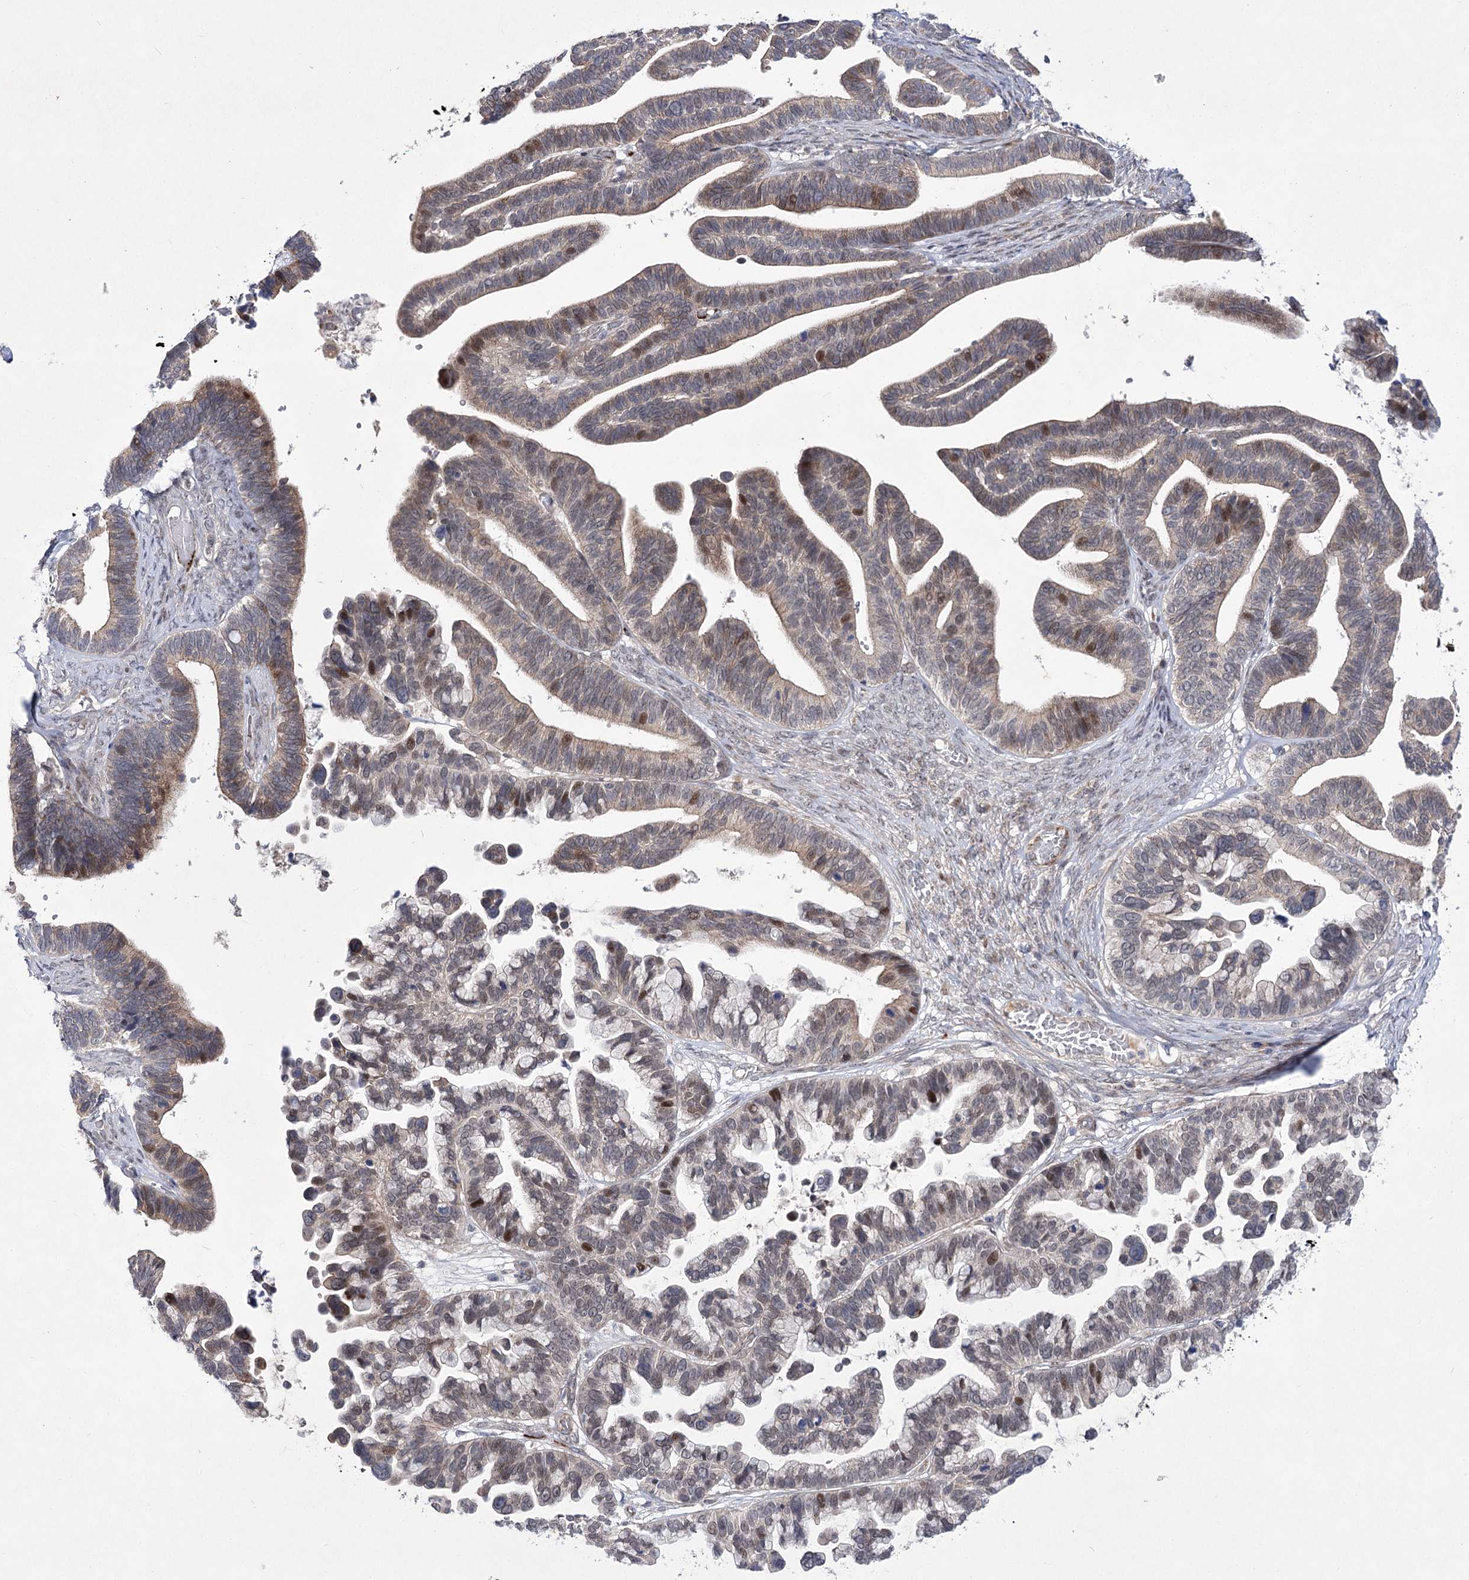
{"staining": {"intensity": "moderate", "quantity": "<25%", "location": "cytoplasmic/membranous,nuclear"}, "tissue": "ovarian cancer", "cell_type": "Tumor cells", "image_type": "cancer", "snomed": [{"axis": "morphology", "description": "Cystadenocarcinoma, serous, NOS"}, {"axis": "topography", "description": "Ovary"}], "caption": "Human ovarian cancer (serous cystadenocarcinoma) stained for a protein (brown) reveals moderate cytoplasmic/membranous and nuclear positive positivity in approximately <25% of tumor cells.", "gene": "ARHGAP32", "patient": {"sex": "female", "age": 56}}